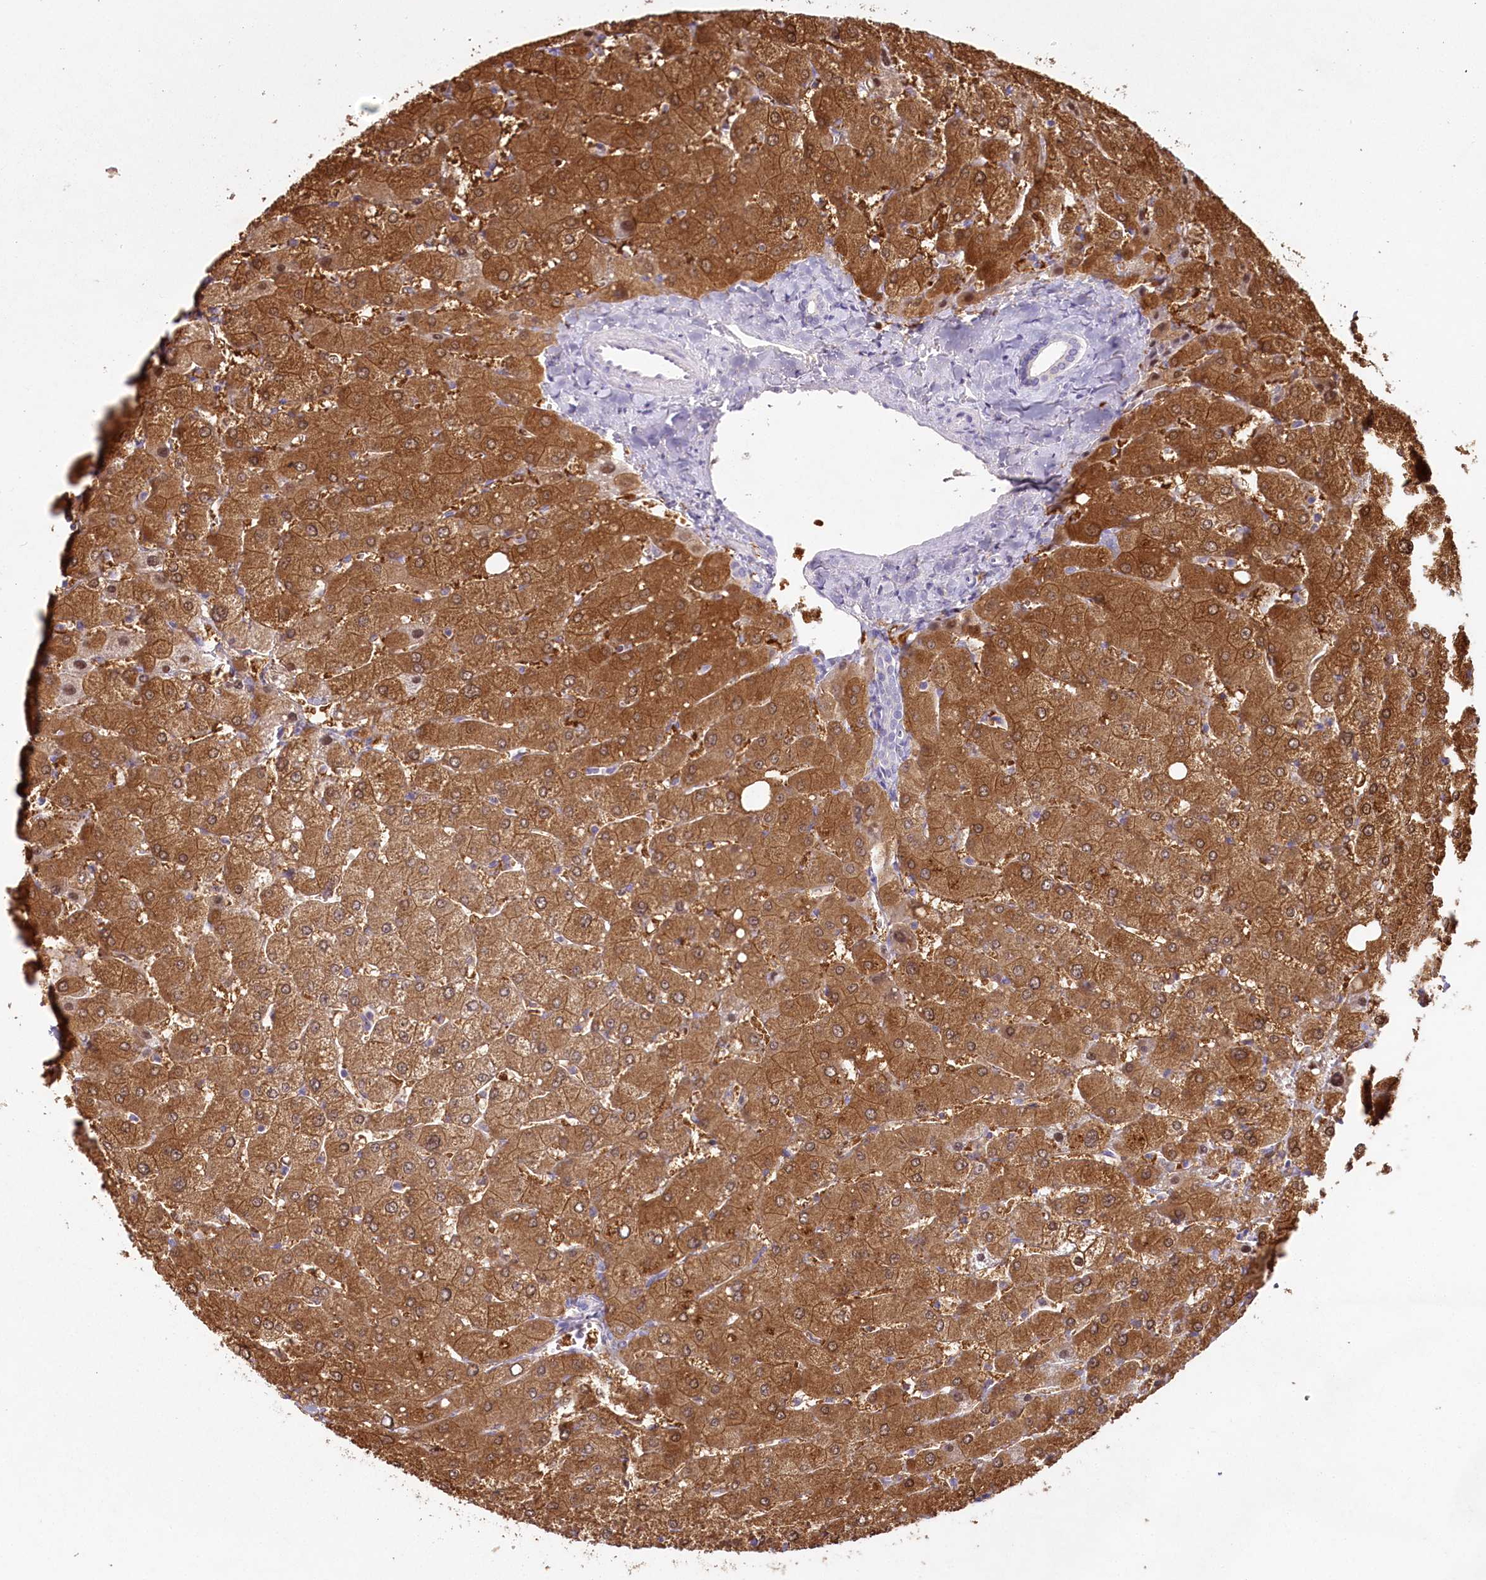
{"staining": {"intensity": "negative", "quantity": "none", "location": "none"}, "tissue": "liver", "cell_type": "Cholangiocytes", "image_type": "normal", "snomed": [{"axis": "morphology", "description": "Normal tissue, NOS"}, {"axis": "topography", "description": "Liver"}], "caption": "The micrograph exhibits no significant expression in cholangiocytes of liver. (DAB (3,3'-diaminobenzidine) immunohistochemistry (IHC), high magnification).", "gene": "HPD", "patient": {"sex": "male", "age": 55}}